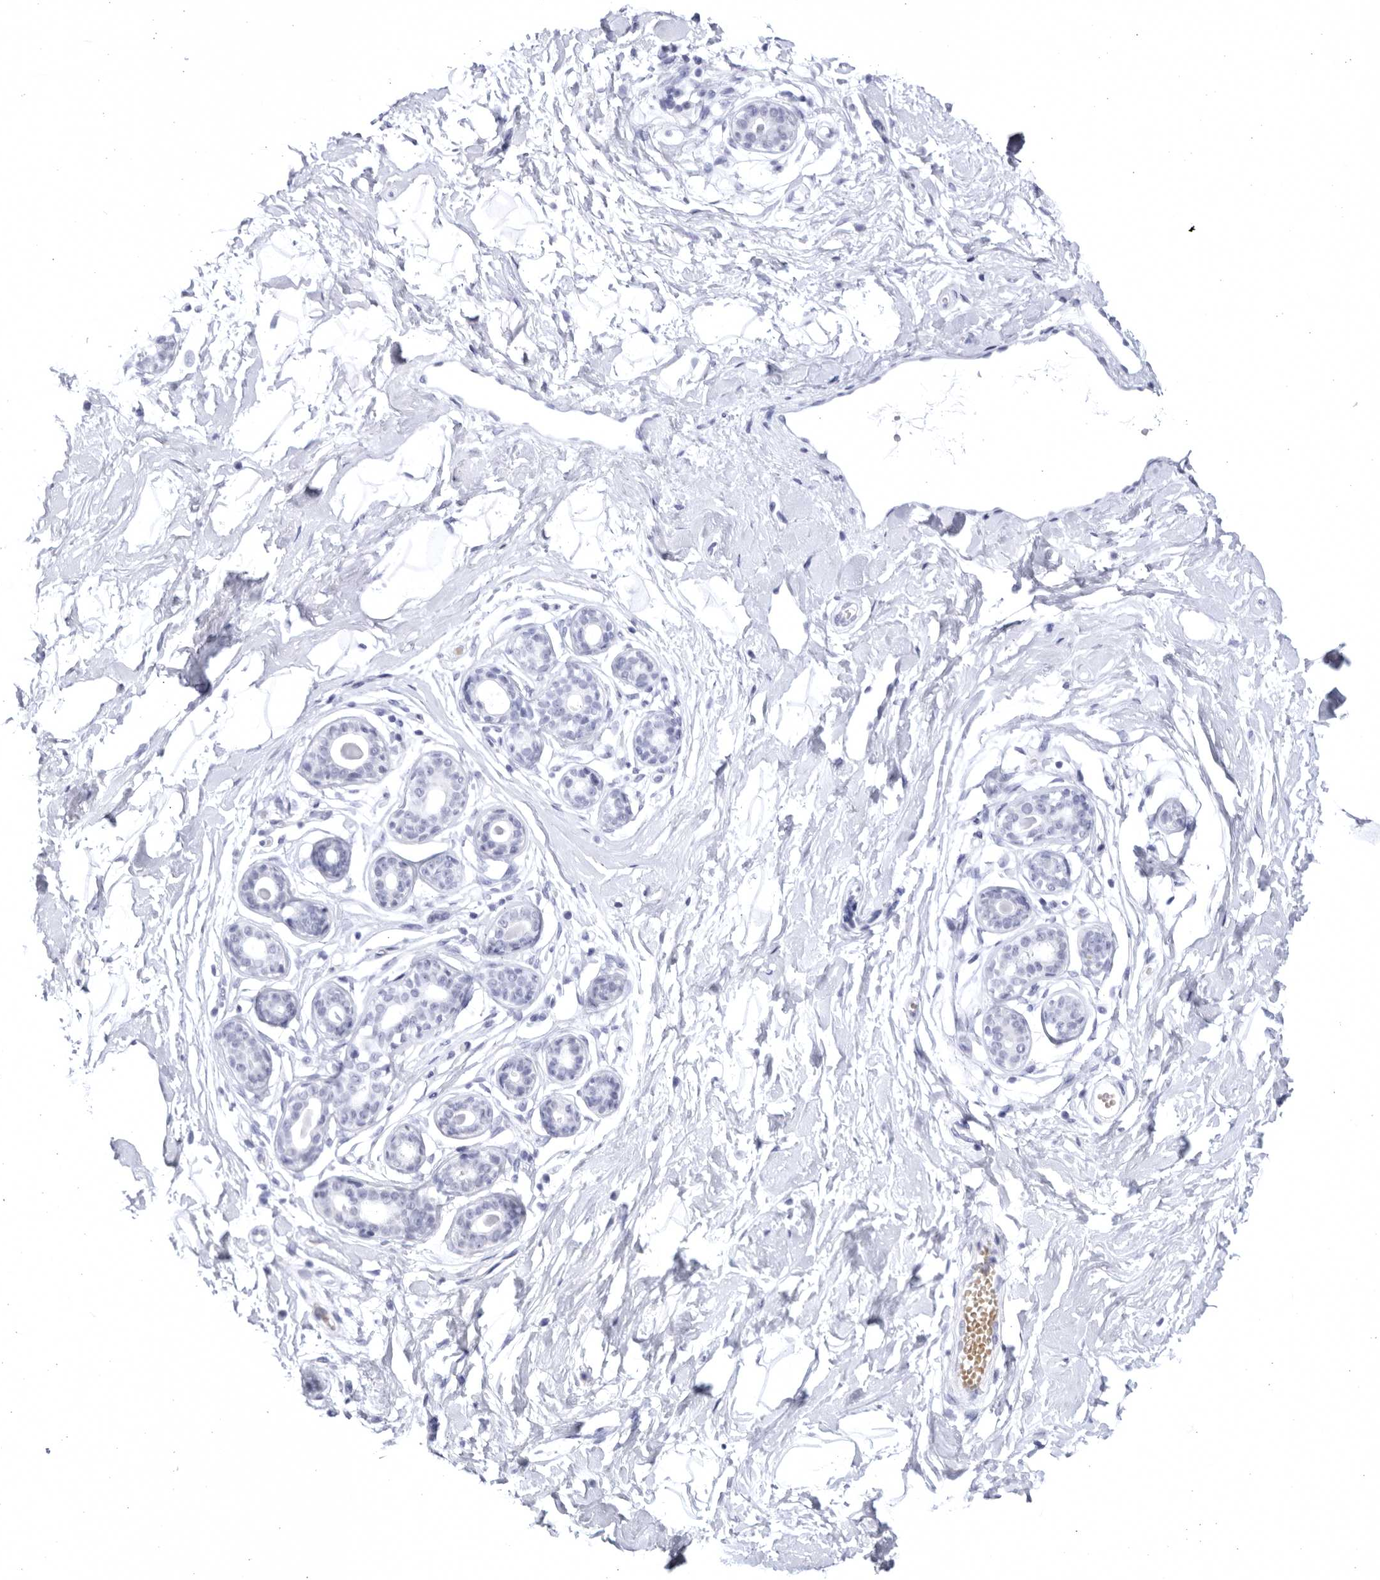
{"staining": {"intensity": "negative", "quantity": "none", "location": "none"}, "tissue": "breast", "cell_type": "Adipocytes", "image_type": "normal", "snomed": [{"axis": "morphology", "description": "Normal tissue, NOS"}, {"axis": "morphology", "description": "Adenoma, NOS"}, {"axis": "topography", "description": "Breast"}], "caption": "DAB immunohistochemical staining of benign breast demonstrates no significant expression in adipocytes. (Stains: DAB immunohistochemistry with hematoxylin counter stain, Microscopy: brightfield microscopy at high magnification).", "gene": "CCDC181", "patient": {"sex": "female", "age": 23}}